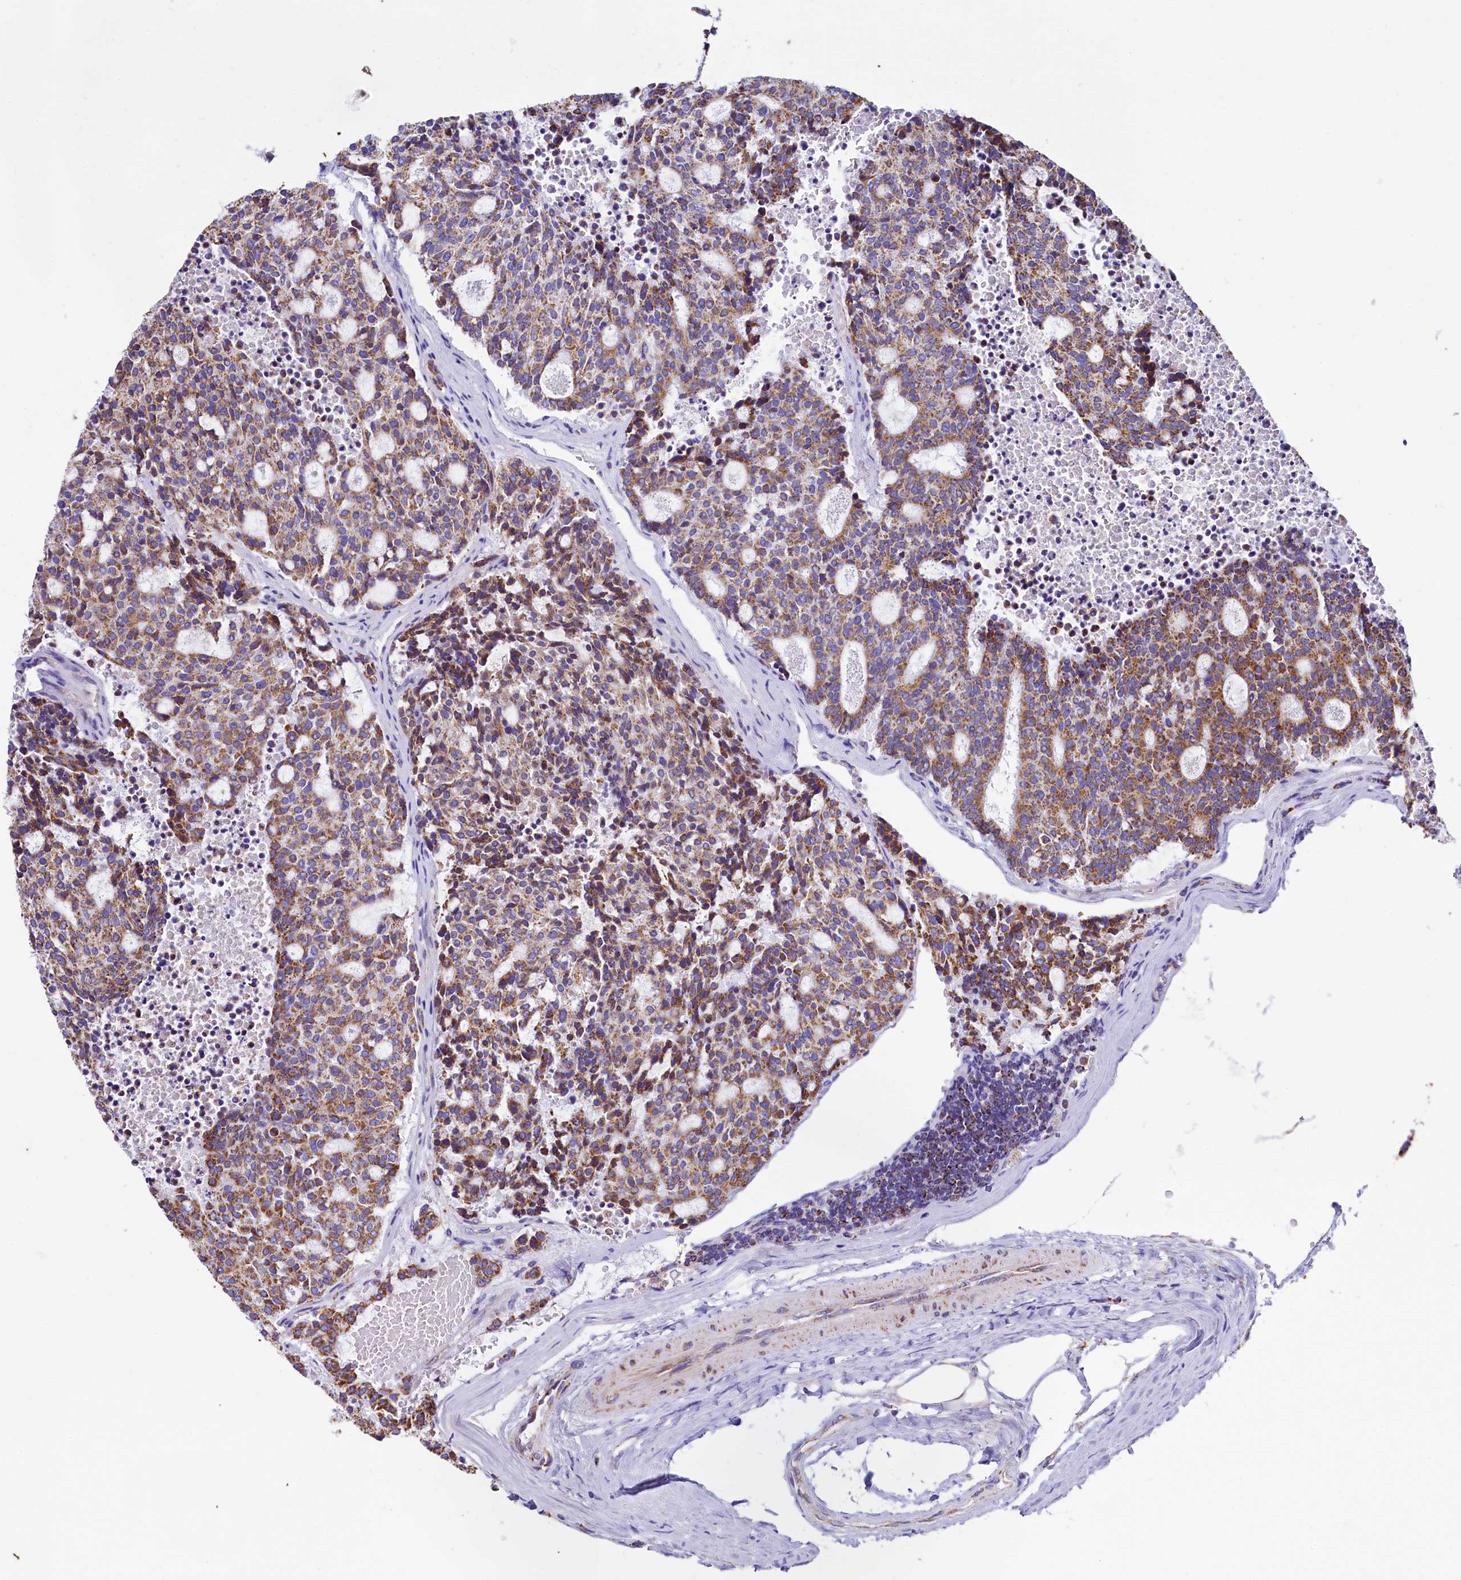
{"staining": {"intensity": "moderate", "quantity": "25%-75%", "location": "cytoplasmic/membranous"}, "tissue": "carcinoid", "cell_type": "Tumor cells", "image_type": "cancer", "snomed": [{"axis": "morphology", "description": "Carcinoid, malignant, NOS"}, {"axis": "topography", "description": "Pancreas"}], "caption": "DAB (3,3'-diaminobenzidine) immunohistochemical staining of human carcinoid exhibits moderate cytoplasmic/membranous protein expression in approximately 25%-75% of tumor cells. (IHC, brightfield microscopy, high magnification).", "gene": "IDH3A", "patient": {"sex": "female", "age": 54}}